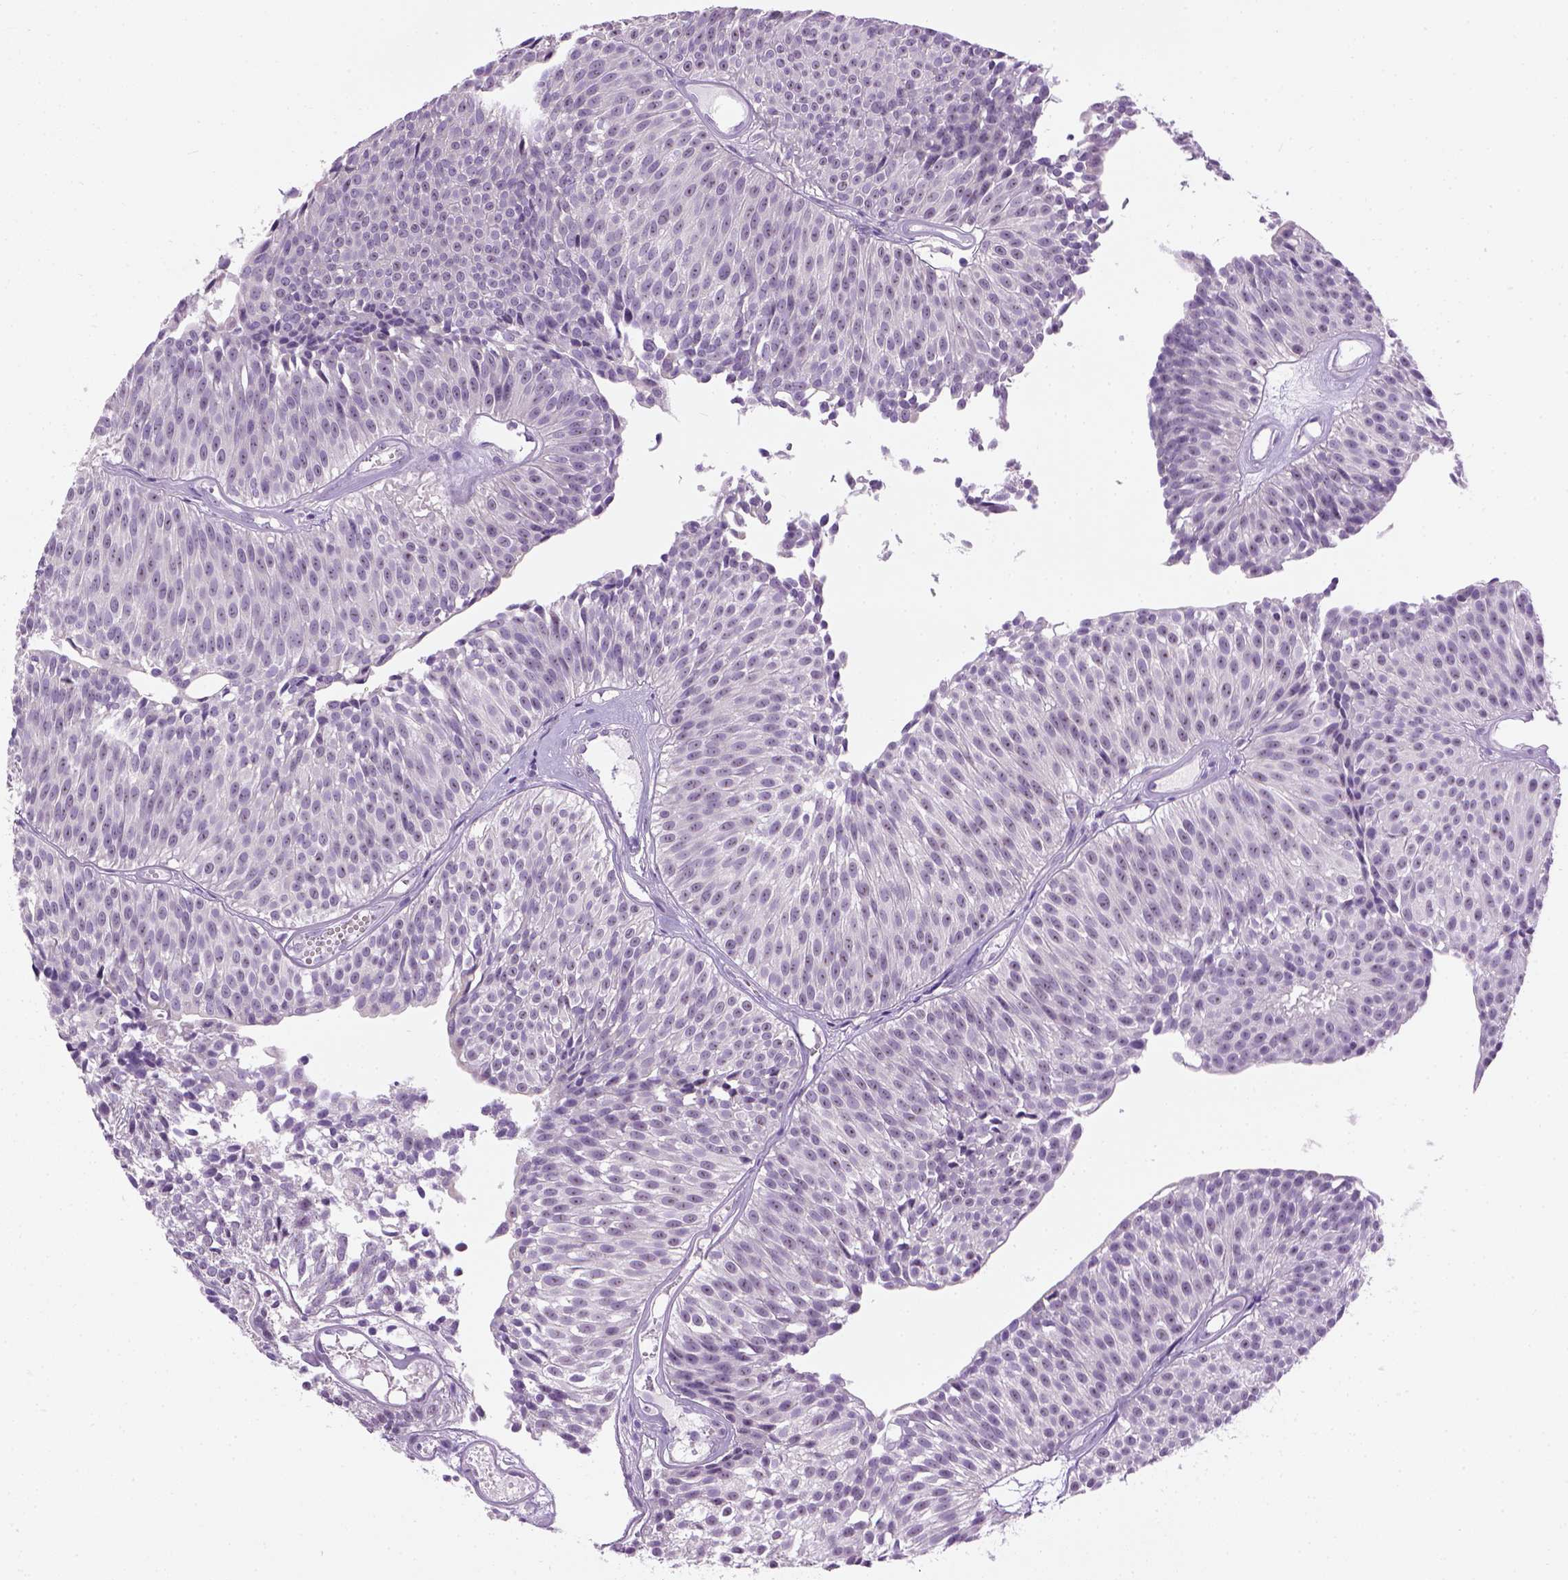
{"staining": {"intensity": "negative", "quantity": "none", "location": "none"}, "tissue": "urothelial cancer", "cell_type": "Tumor cells", "image_type": "cancer", "snomed": [{"axis": "morphology", "description": "Urothelial carcinoma, Low grade"}, {"axis": "topography", "description": "Urinary bladder"}], "caption": "An image of human urothelial cancer is negative for staining in tumor cells.", "gene": "UTP4", "patient": {"sex": "male", "age": 63}}